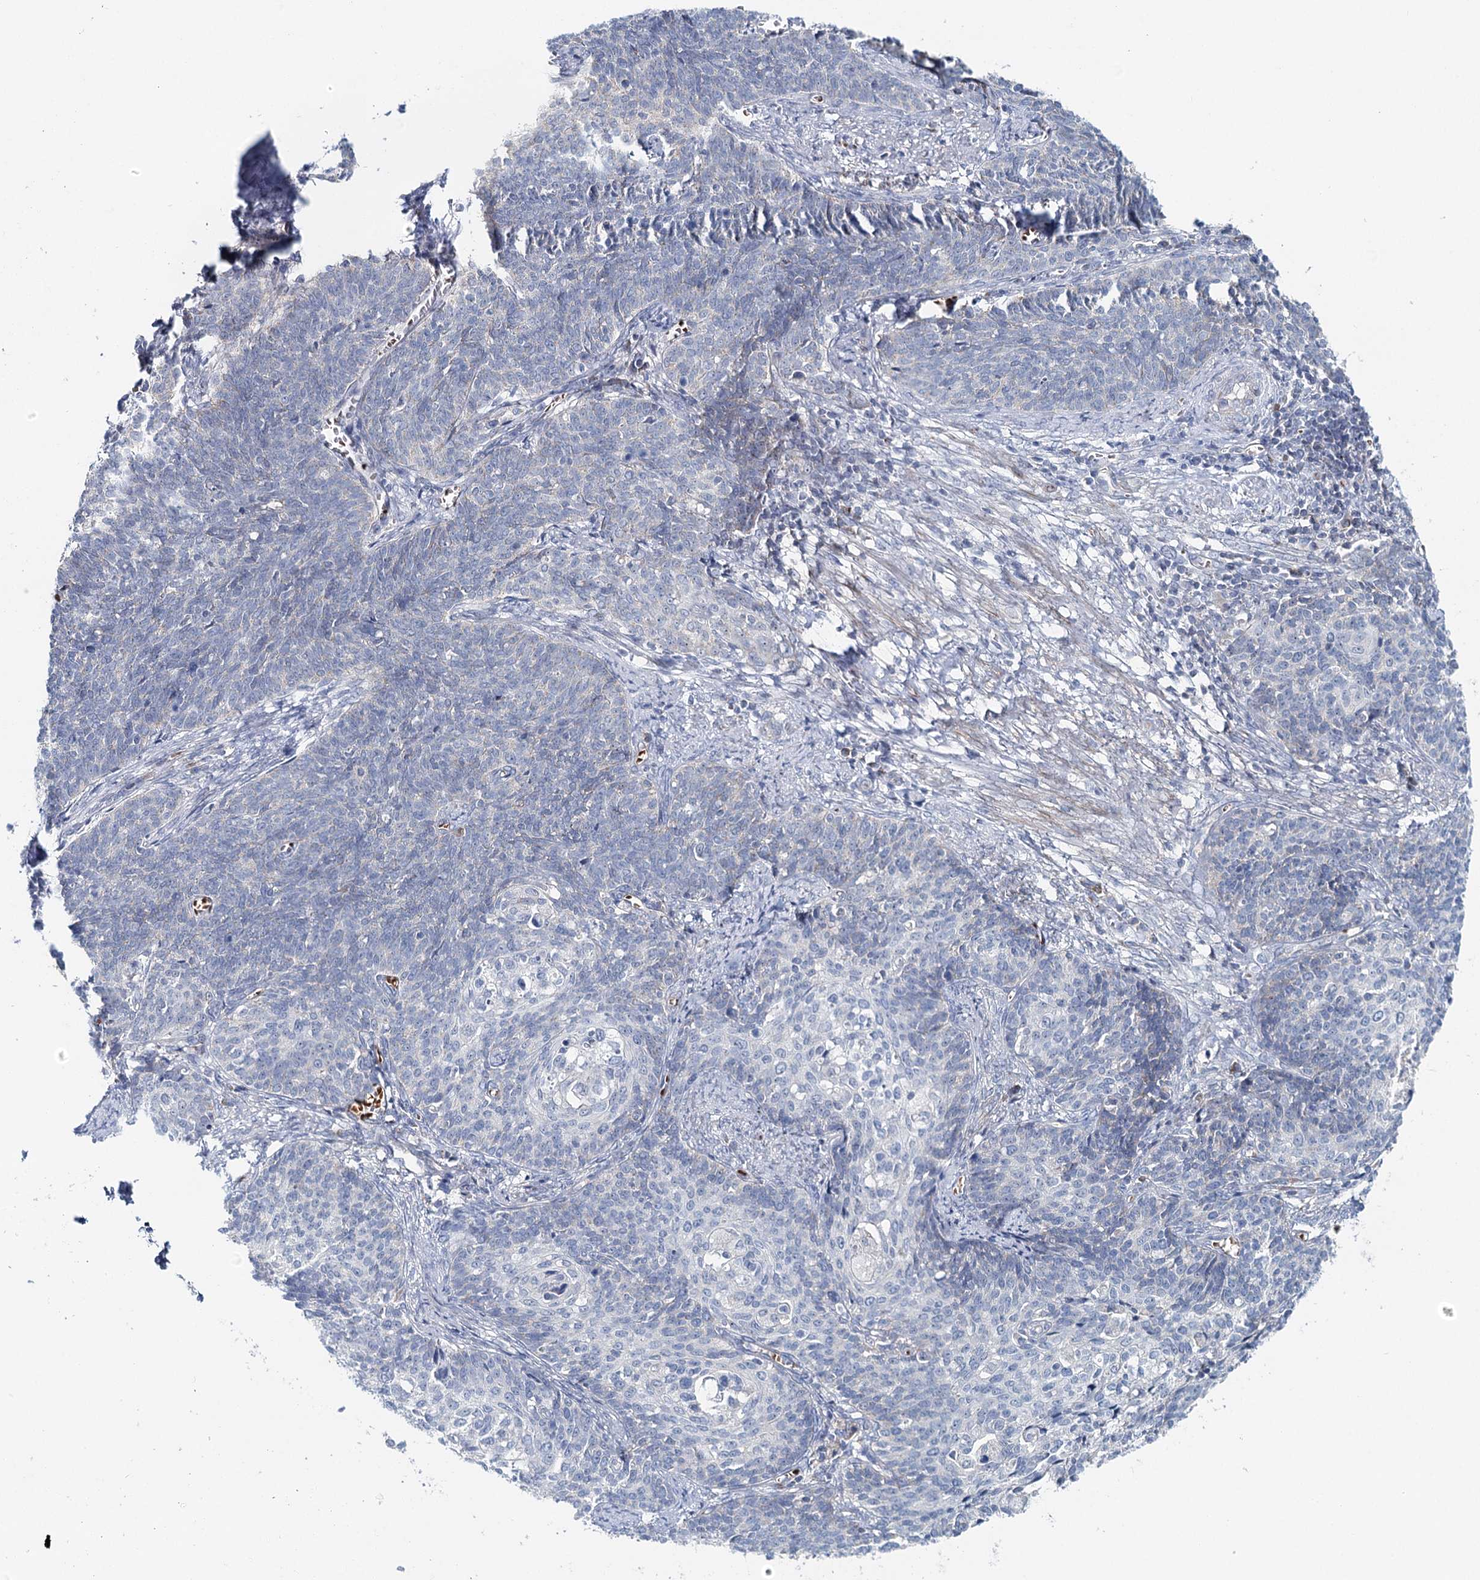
{"staining": {"intensity": "negative", "quantity": "none", "location": "none"}, "tissue": "cervical cancer", "cell_type": "Tumor cells", "image_type": "cancer", "snomed": [{"axis": "morphology", "description": "Squamous cell carcinoma, NOS"}, {"axis": "topography", "description": "Cervix"}], "caption": "This is an IHC histopathology image of cervical squamous cell carcinoma. There is no positivity in tumor cells.", "gene": "RBM43", "patient": {"sex": "female", "age": 39}}